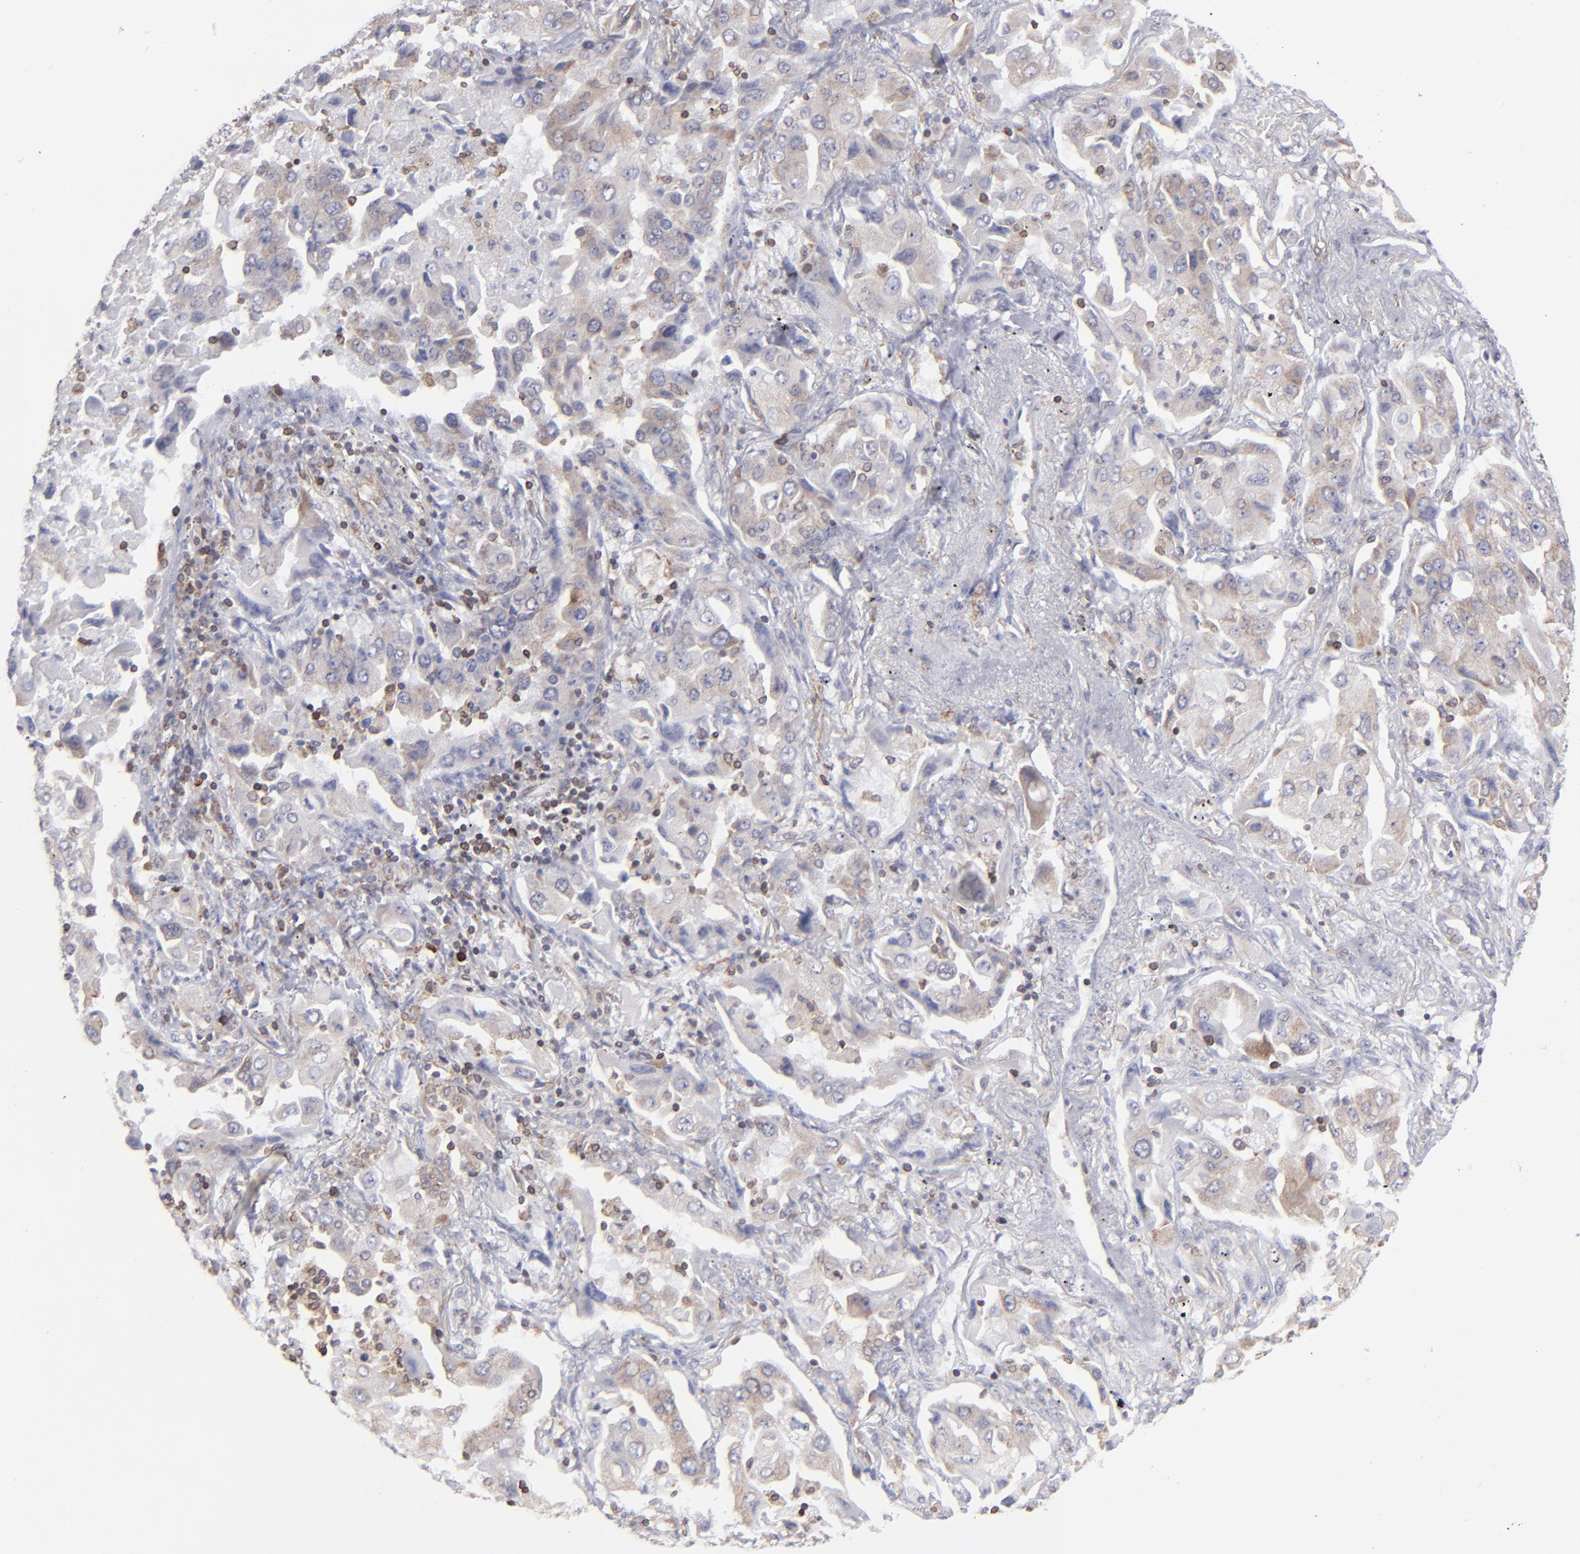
{"staining": {"intensity": "weak", "quantity": "25%-75%", "location": "cytoplasmic/membranous"}, "tissue": "lung cancer", "cell_type": "Tumor cells", "image_type": "cancer", "snomed": [{"axis": "morphology", "description": "Adenocarcinoma, NOS"}, {"axis": "topography", "description": "Lung"}], "caption": "This histopathology image shows IHC staining of adenocarcinoma (lung), with low weak cytoplasmic/membranous positivity in approximately 25%-75% of tumor cells.", "gene": "TMX1", "patient": {"sex": "female", "age": 65}}